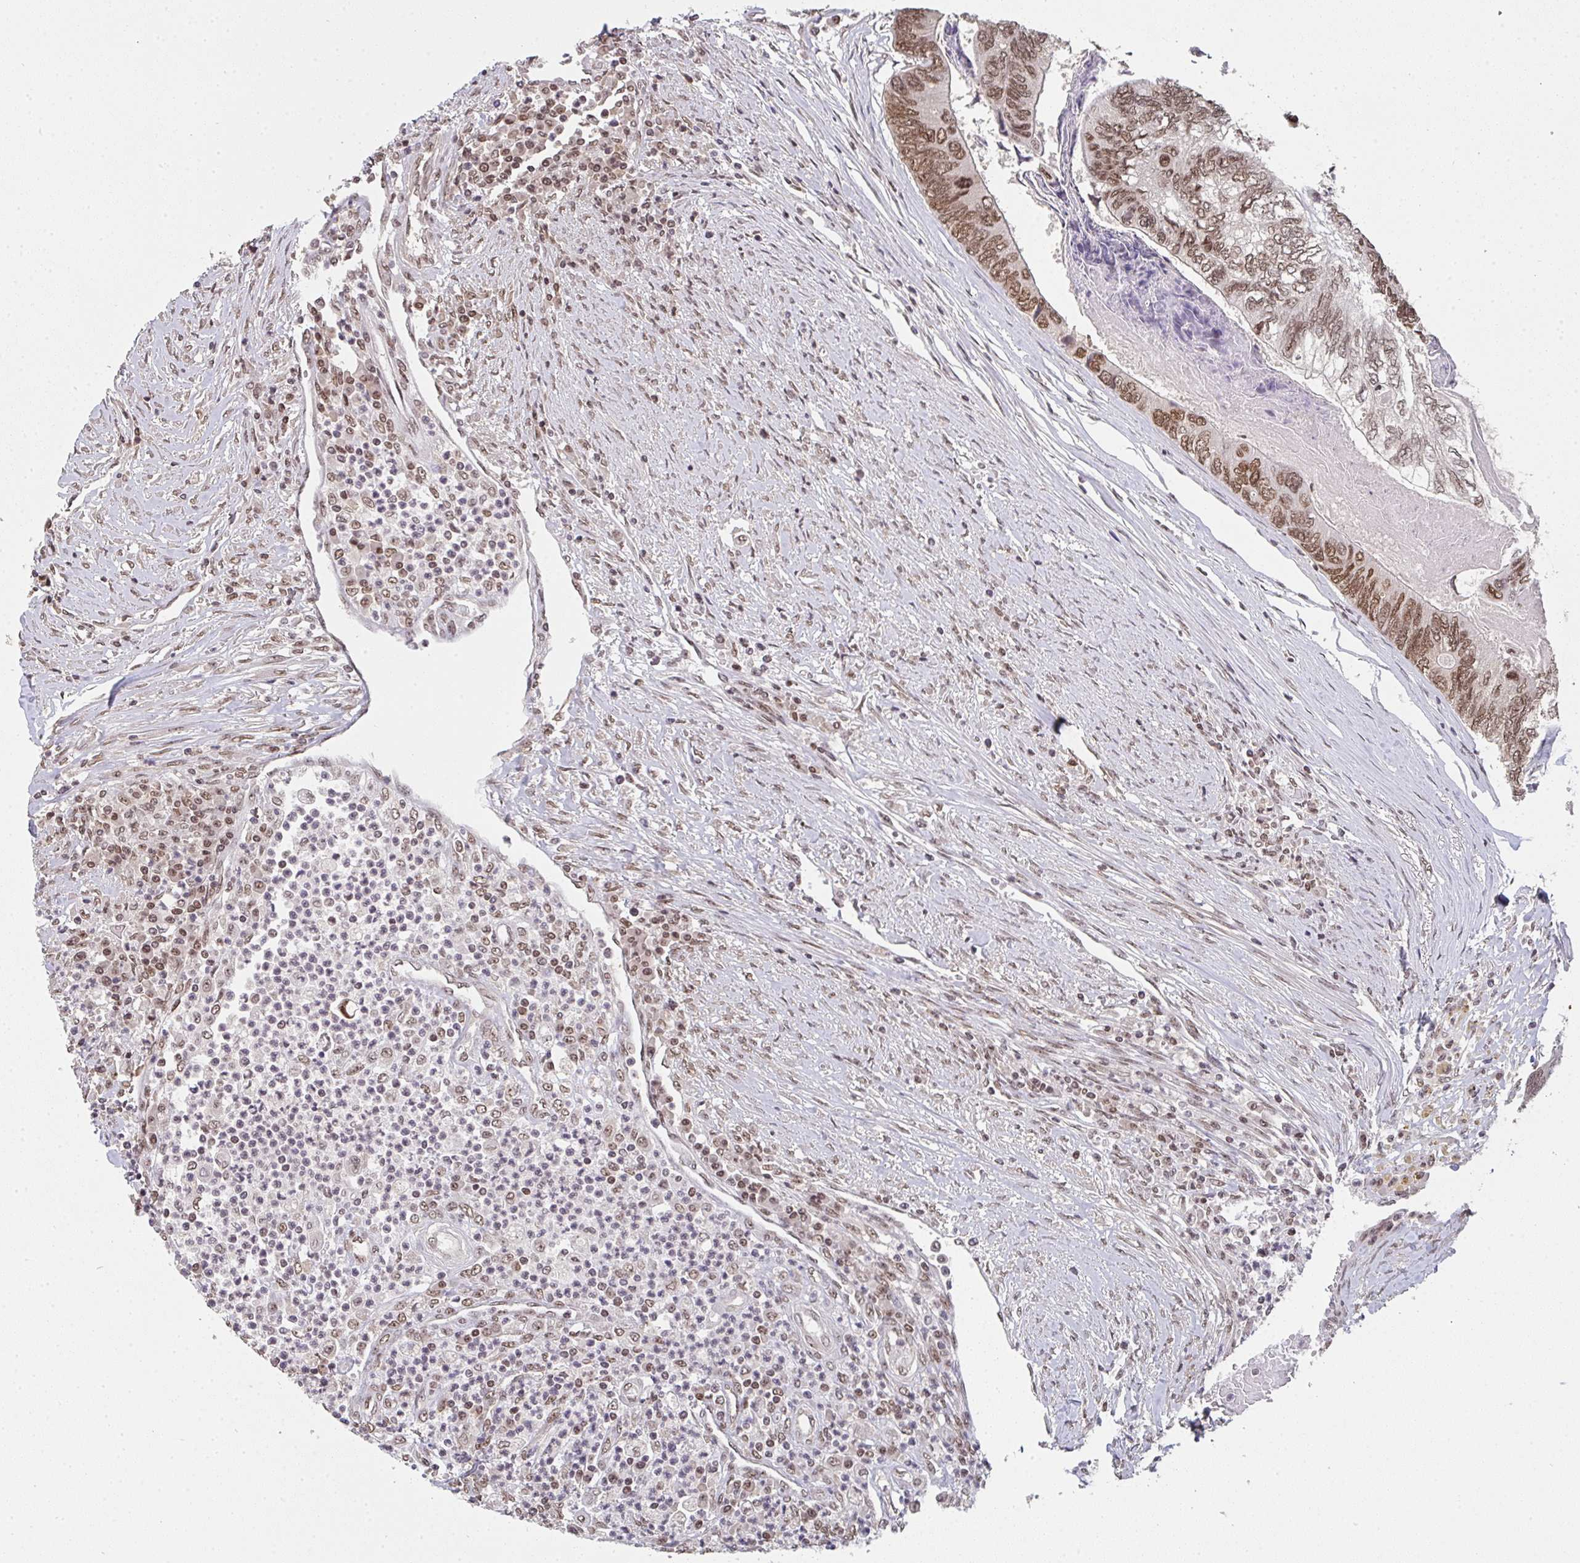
{"staining": {"intensity": "moderate", "quantity": ">75%", "location": "nuclear"}, "tissue": "colorectal cancer", "cell_type": "Tumor cells", "image_type": "cancer", "snomed": [{"axis": "morphology", "description": "Adenocarcinoma, NOS"}, {"axis": "topography", "description": "Colon"}], "caption": "This photomicrograph demonstrates colorectal cancer stained with IHC to label a protein in brown. The nuclear of tumor cells show moderate positivity for the protein. Nuclei are counter-stained blue.", "gene": "DKC1", "patient": {"sex": "female", "age": 67}}